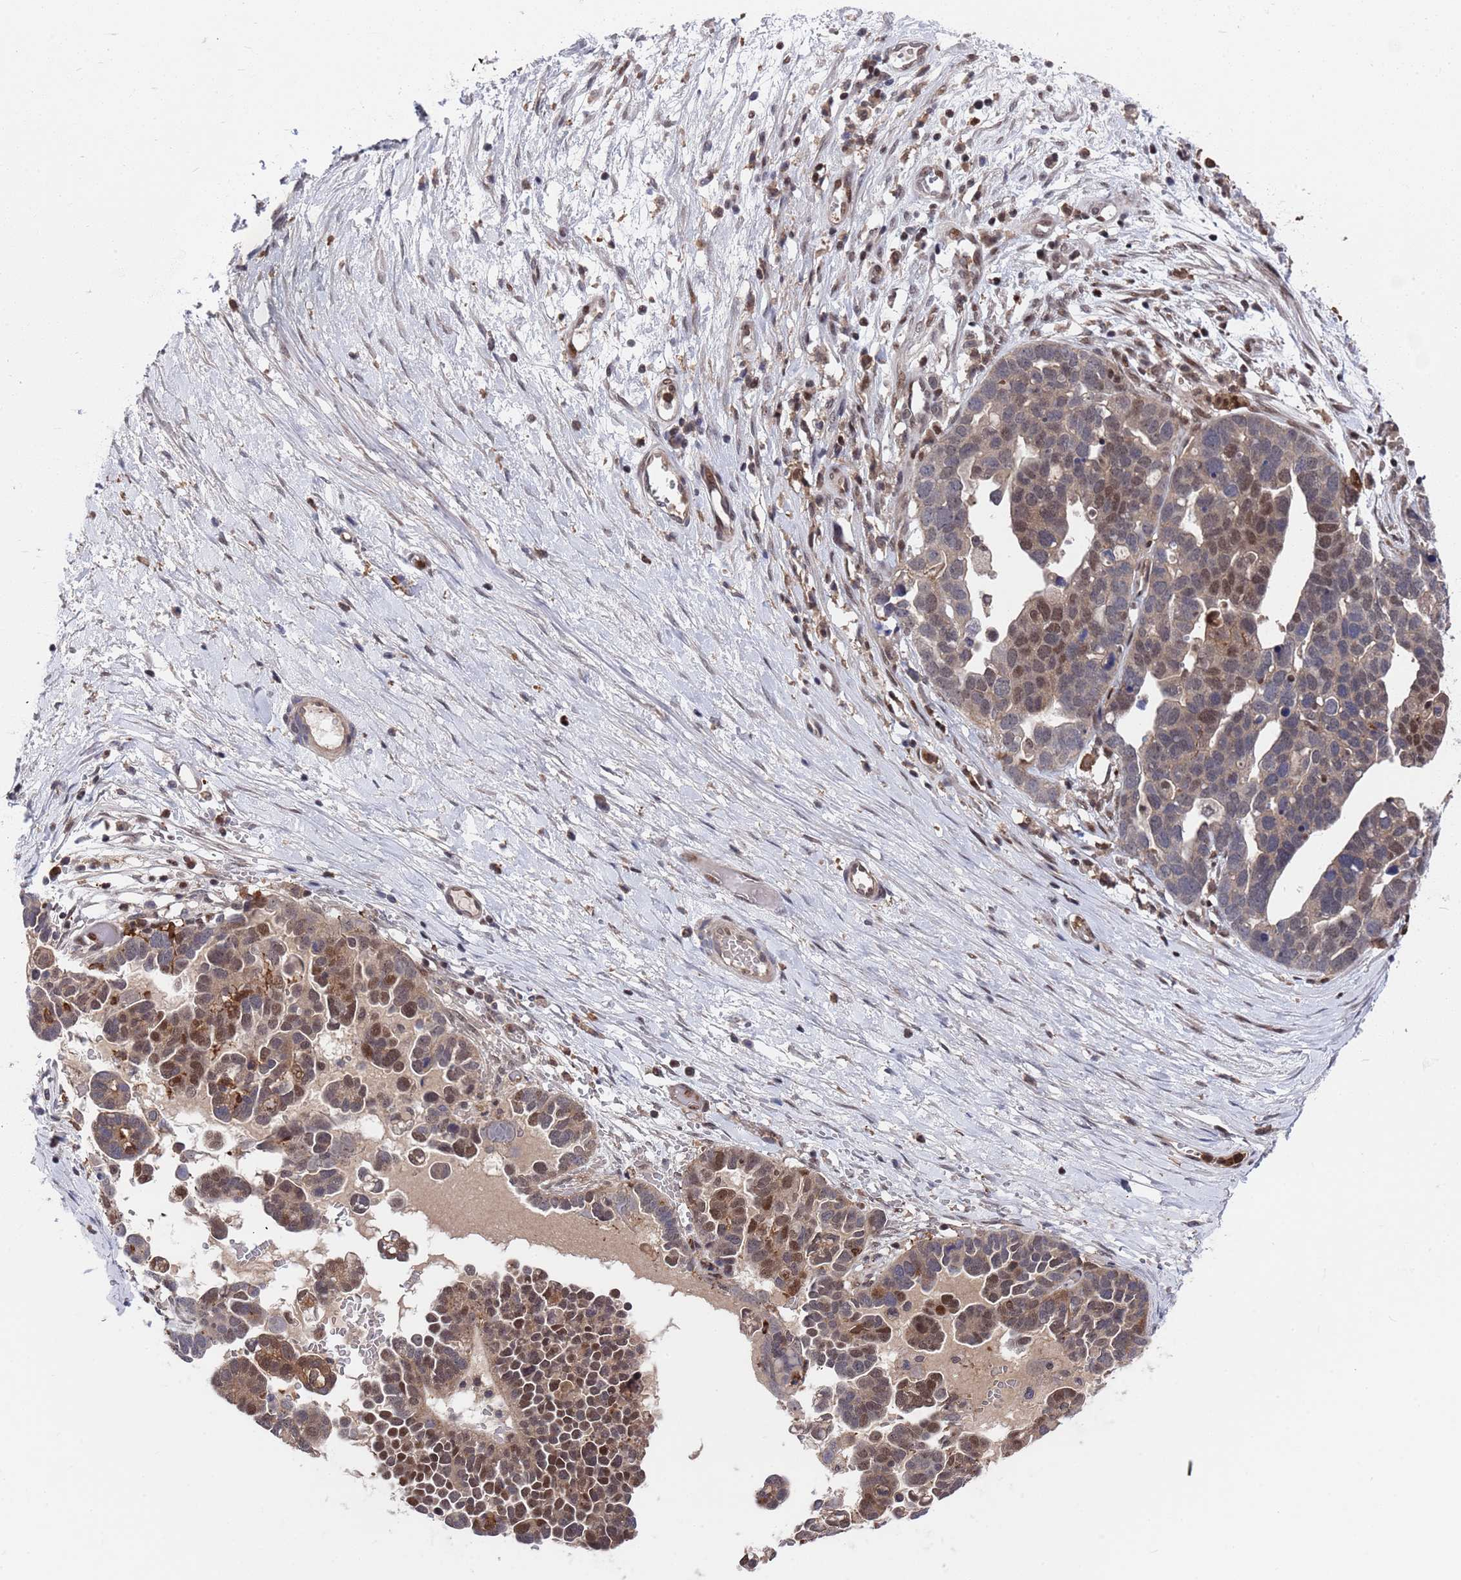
{"staining": {"intensity": "moderate", "quantity": "25%-75%", "location": "nuclear"}, "tissue": "ovarian cancer", "cell_type": "Tumor cells", "image_type": "cancer", "snomed": [{"axis": "morphology", "description": "Cystadenocarcinoma, serous, NOS"}, {"axis": "topography", "description": "Ovary"}], "caption": "Tumor cells demonstrate medium levels of moderate nuclear expression in about 25%-75% of cells in human ovarian cancer.", "gene": "TMBIM6", "patient": {"sex": "female", "age": 54}}